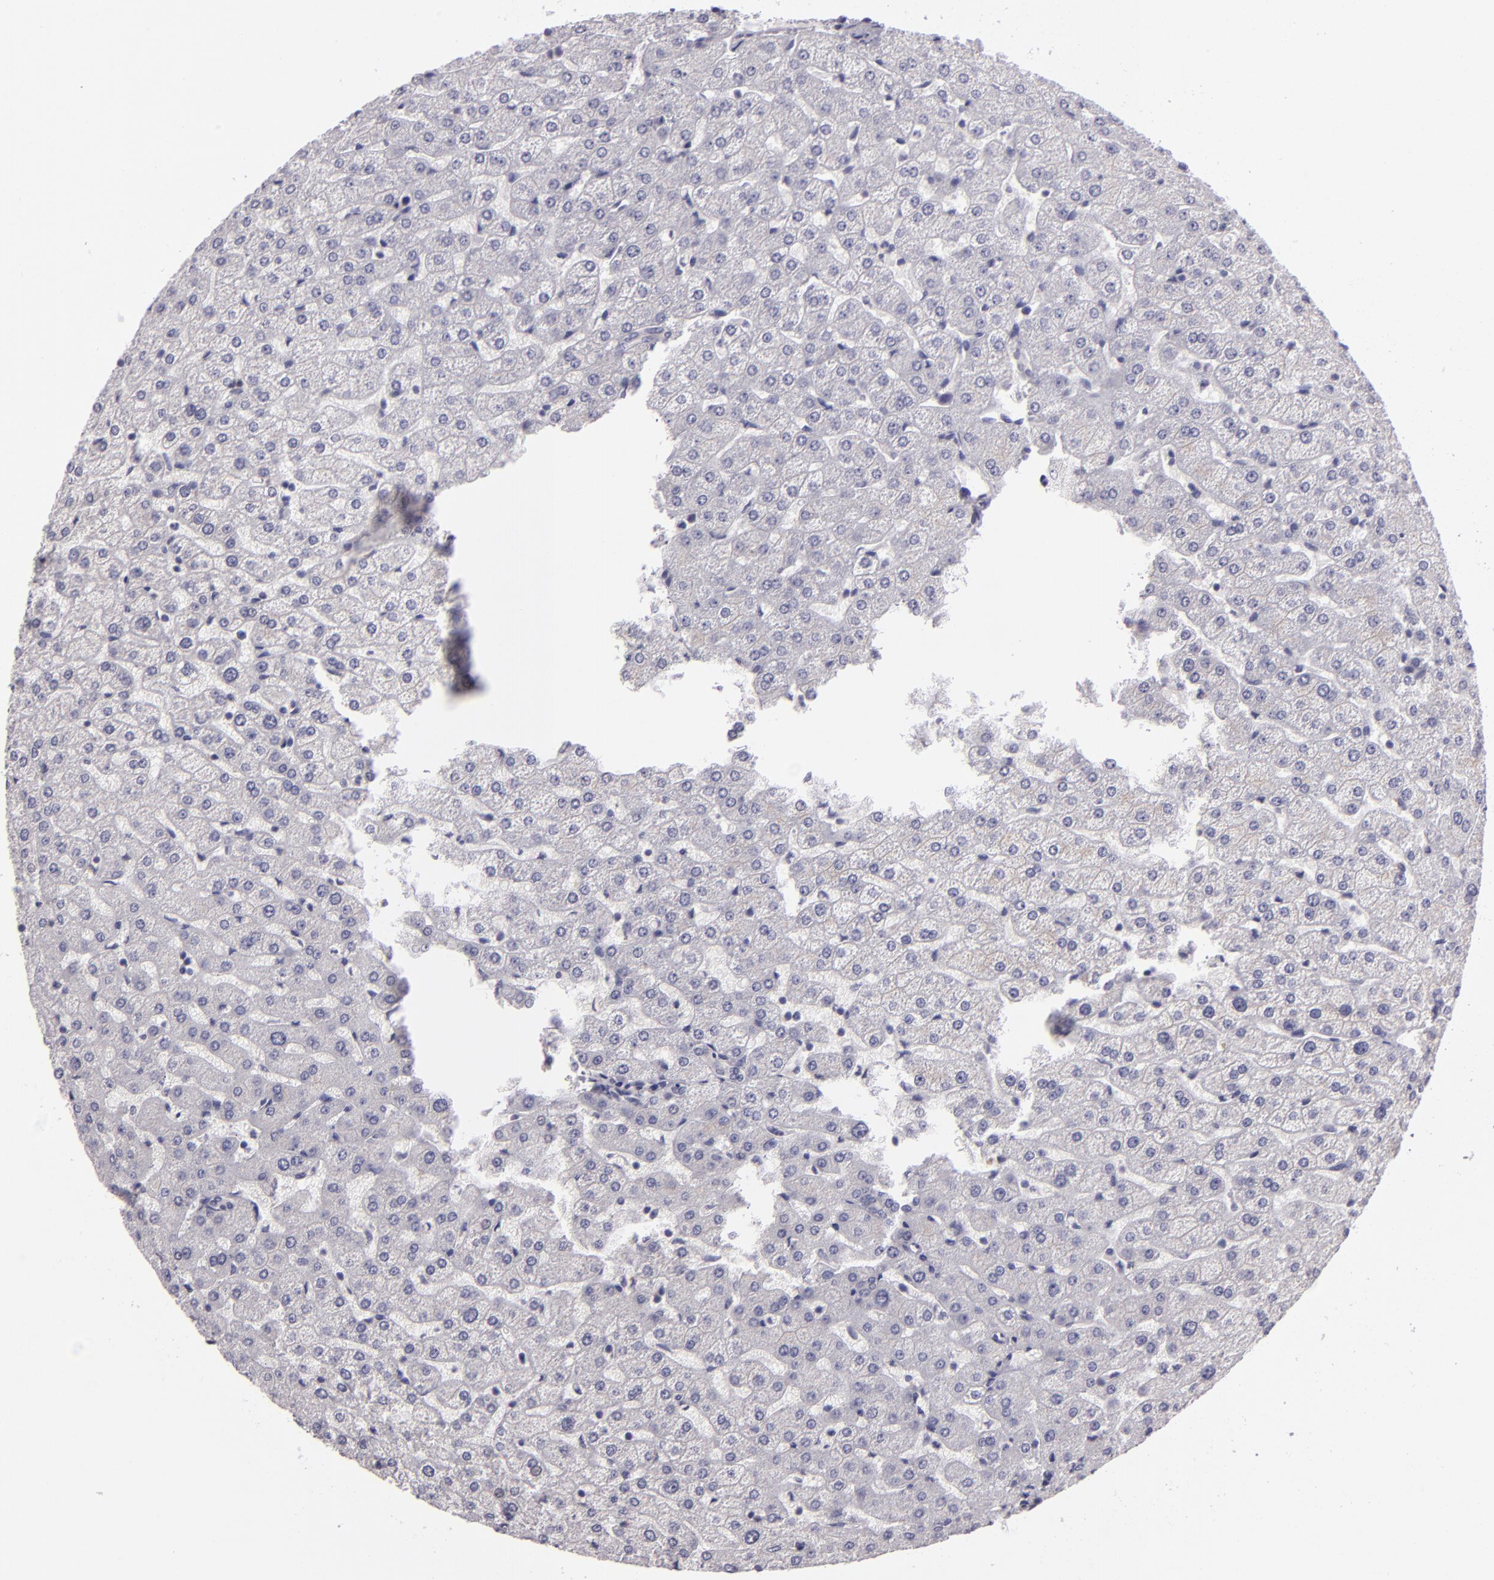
{"staining": {"intensity": "negative", "quantity": "none", "location": "none"}, "tissue": "liver", "cell_type": "Cholangiocytes", "image_type": "normal", "snomed": [{"axis": "morphology", "description": "Normal tissue, NOS"}, {"axis": "morphology", "description": "Fibrosis, NOS"}, {"axis": "topography", "description": "Liver"}], "caption": "Immunohistochemical staining of unremarkable liver demonstrates no significant positivity in cholangiocytes.", "gene": "EGFL6", "patient": {"sex": "female", "age": 29}}